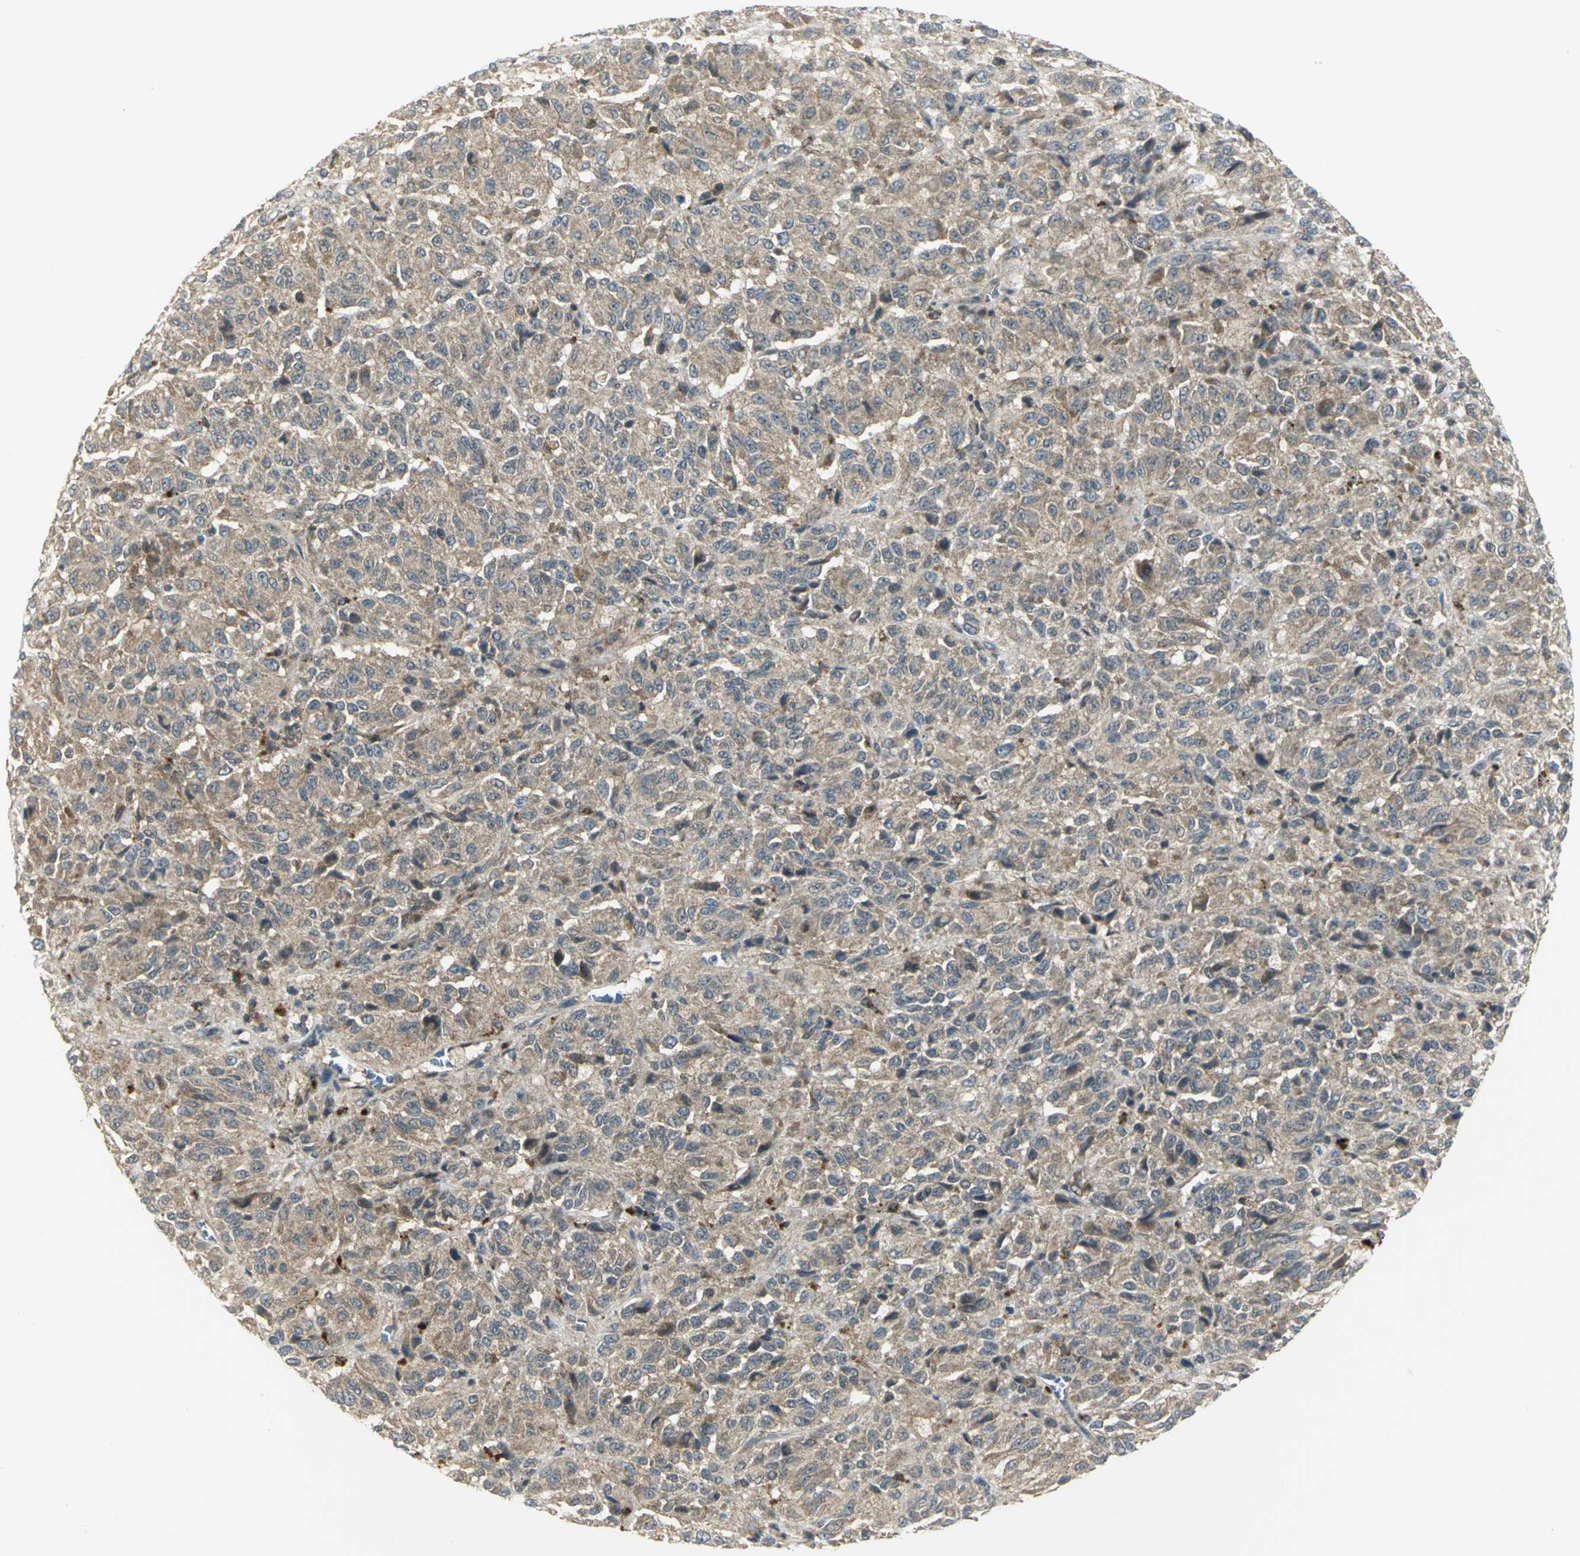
{"staining": {"intensity": "weak", "quantity": ">75%", "location": "cytoplasmic/membranous"}, "tissue": "melanoma", "cell_type": "Tumor cells", "image_type": "cancer", "snomed": [{"axis": "morphology", "description": "Malignant melanoma, Metastatic site"}, {"axis": "topography", "description": "Lung"}], "caption": "Malignant melanoma (metastatic site) tissue demonstrates weak cytoplasmic/membranous expression in approximately >75% of tumor cells, visualized by immunohistochemistry.", "gene": "MAPK8IP3", "patient": {"sex": "male", "age": 64}}